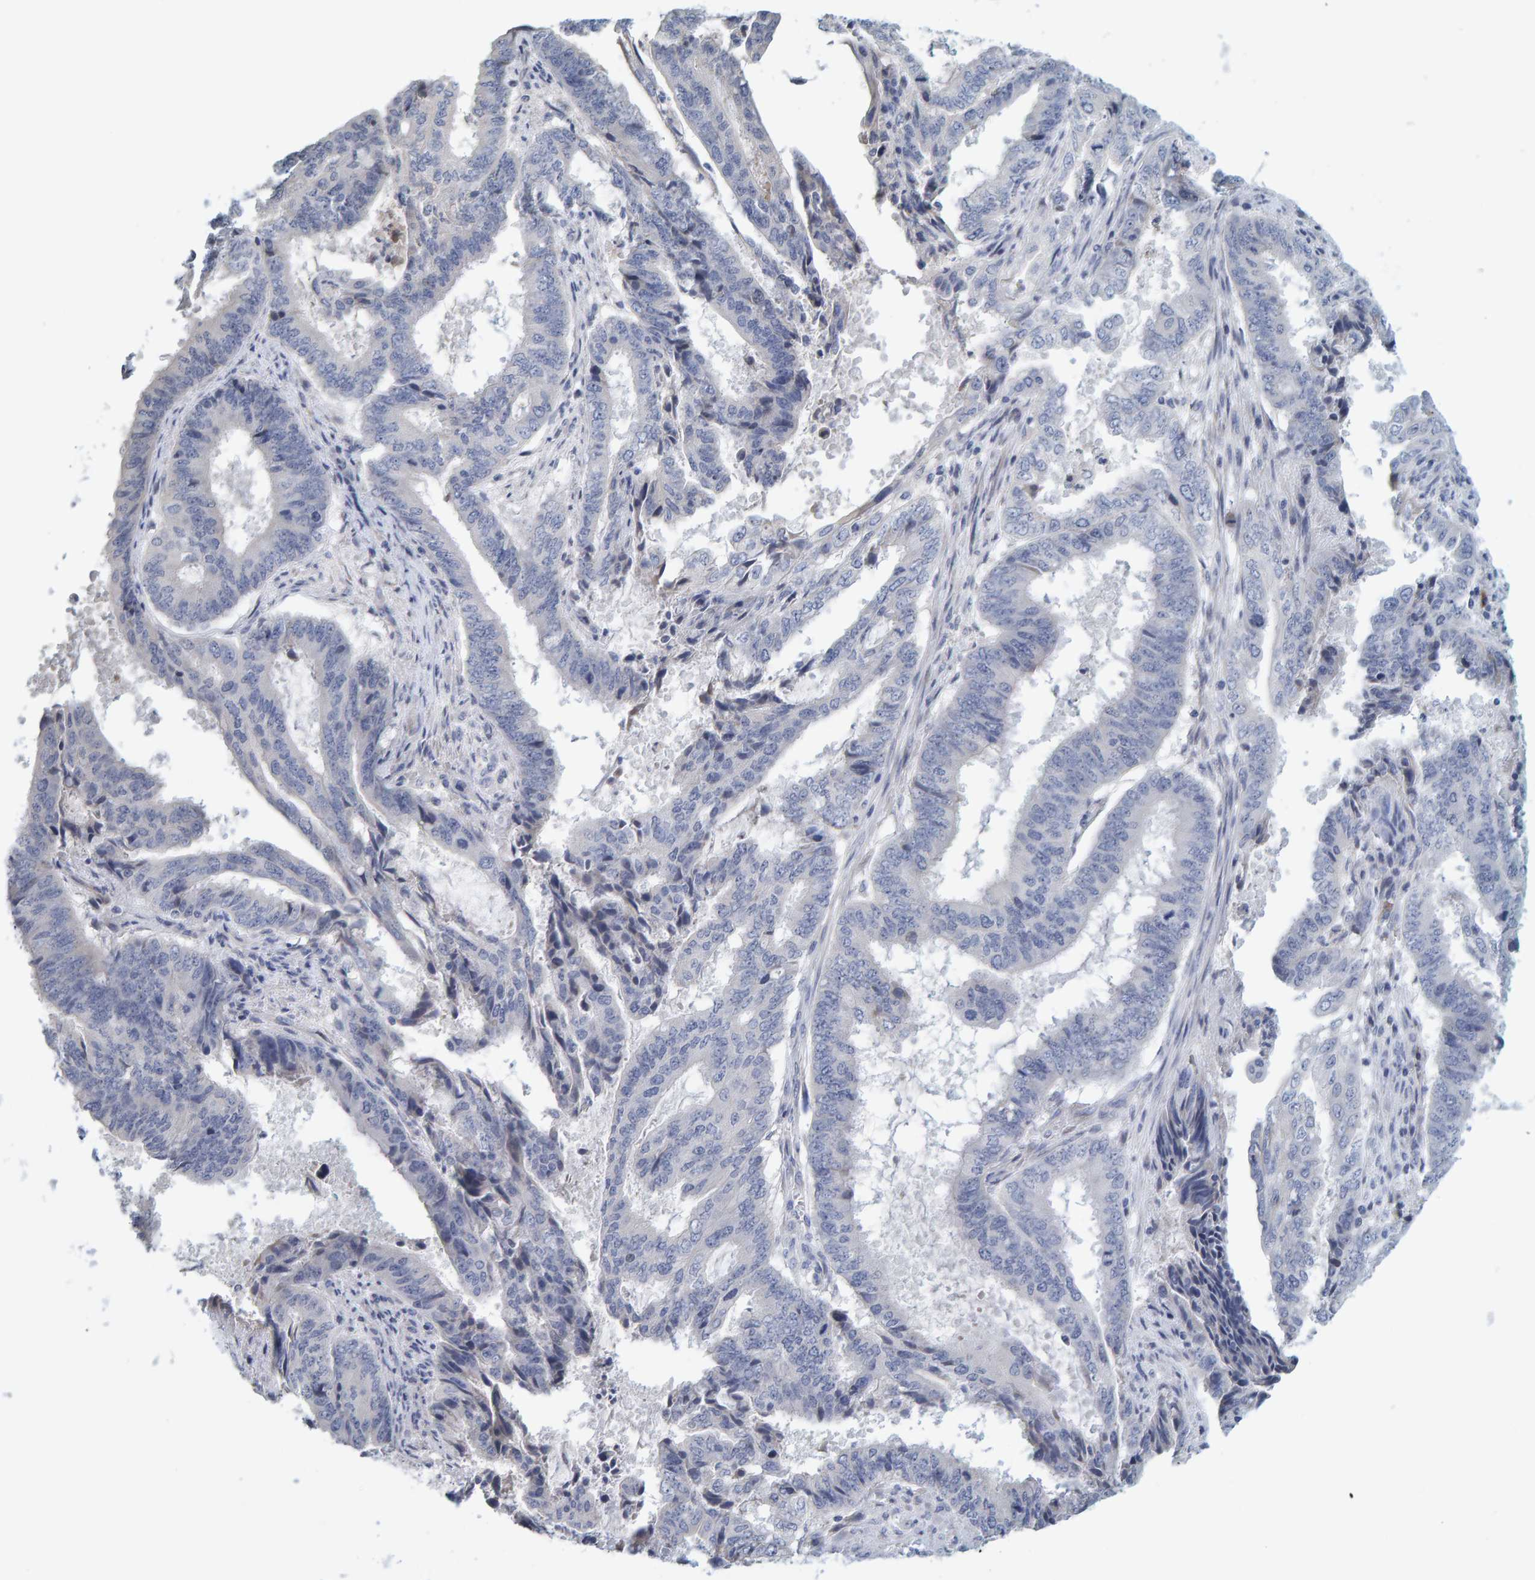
{"staining": {"intensity": "negative", "quantity": "none", "location": "none"}, "tissue": "endometrial cancer", "cell_type": "Tumor cells", "image_type": "cancer", "snomed": [{"axis": "morphology", "description": "Adenocarcinoma, NOS"}, {"axis": "topography", "description": "Endometrium"}], "caption": "This image is of endometrial cancer stained with IHC to label a protein in brown with the nuclei are counter-stained blue. There is no expression in tumor cells.", "gene": "ZNF77", "patient": {"sex": "female", "age": 51}}